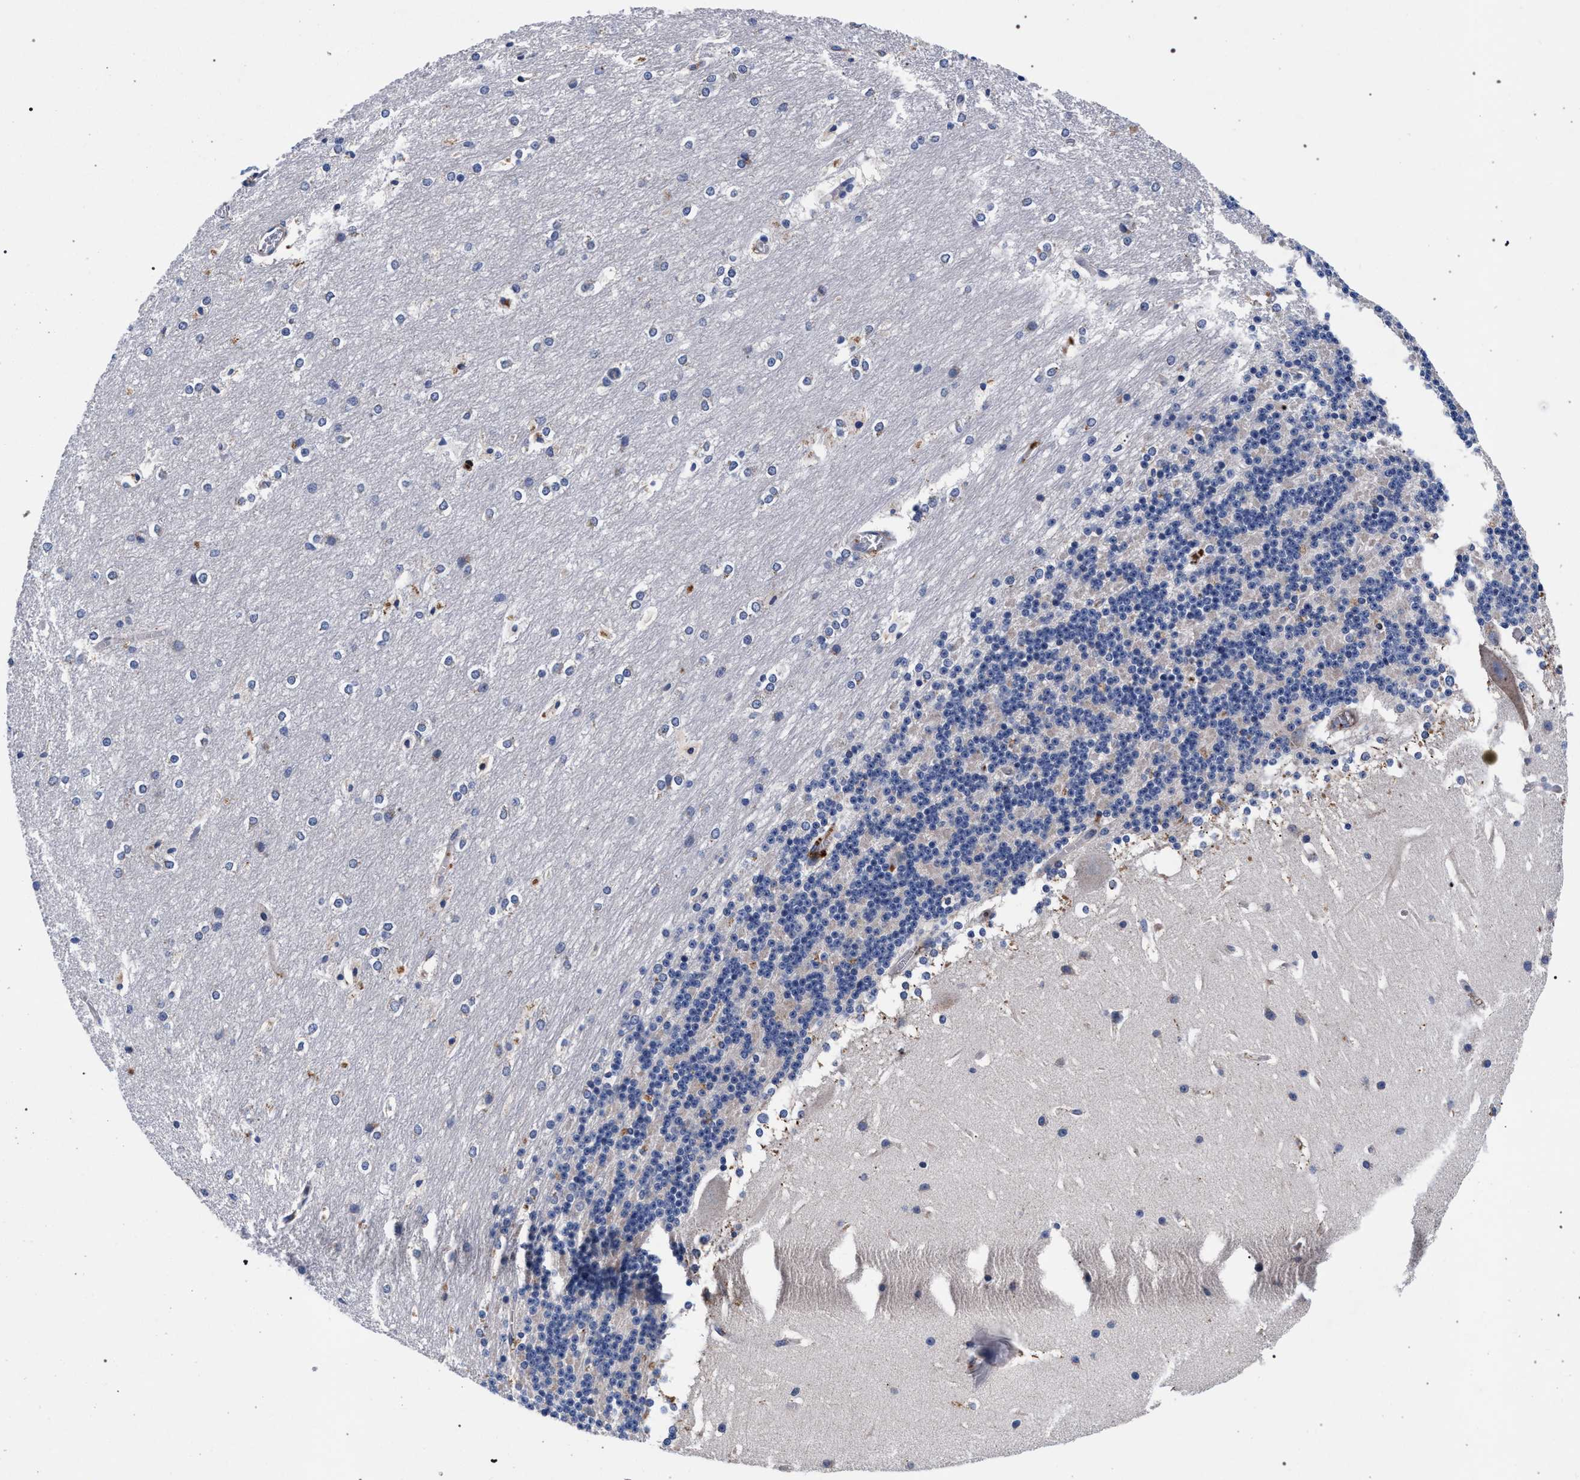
{"staining": {"intensity": "negative", "quantity": "none", "location": "none"}, "tissue": "cerebellum", "cell_type": "Cells in granular layer", "image_type": "normal", "snomed": [{"axis": "morphology", "description": "Normal tissue, NOS"}, {"axis": "topography", "description": "Cerebellum"}], "caption": "Immunohistochemistry micrograph of normal cerebellum: human cerebellum stained with DAB (3,3'-diaminobenzidine) shows no significant protein positivity in cells in granular layer.", "gene": "ACOX1", "patient": {"sex": "female", "age": 19}}